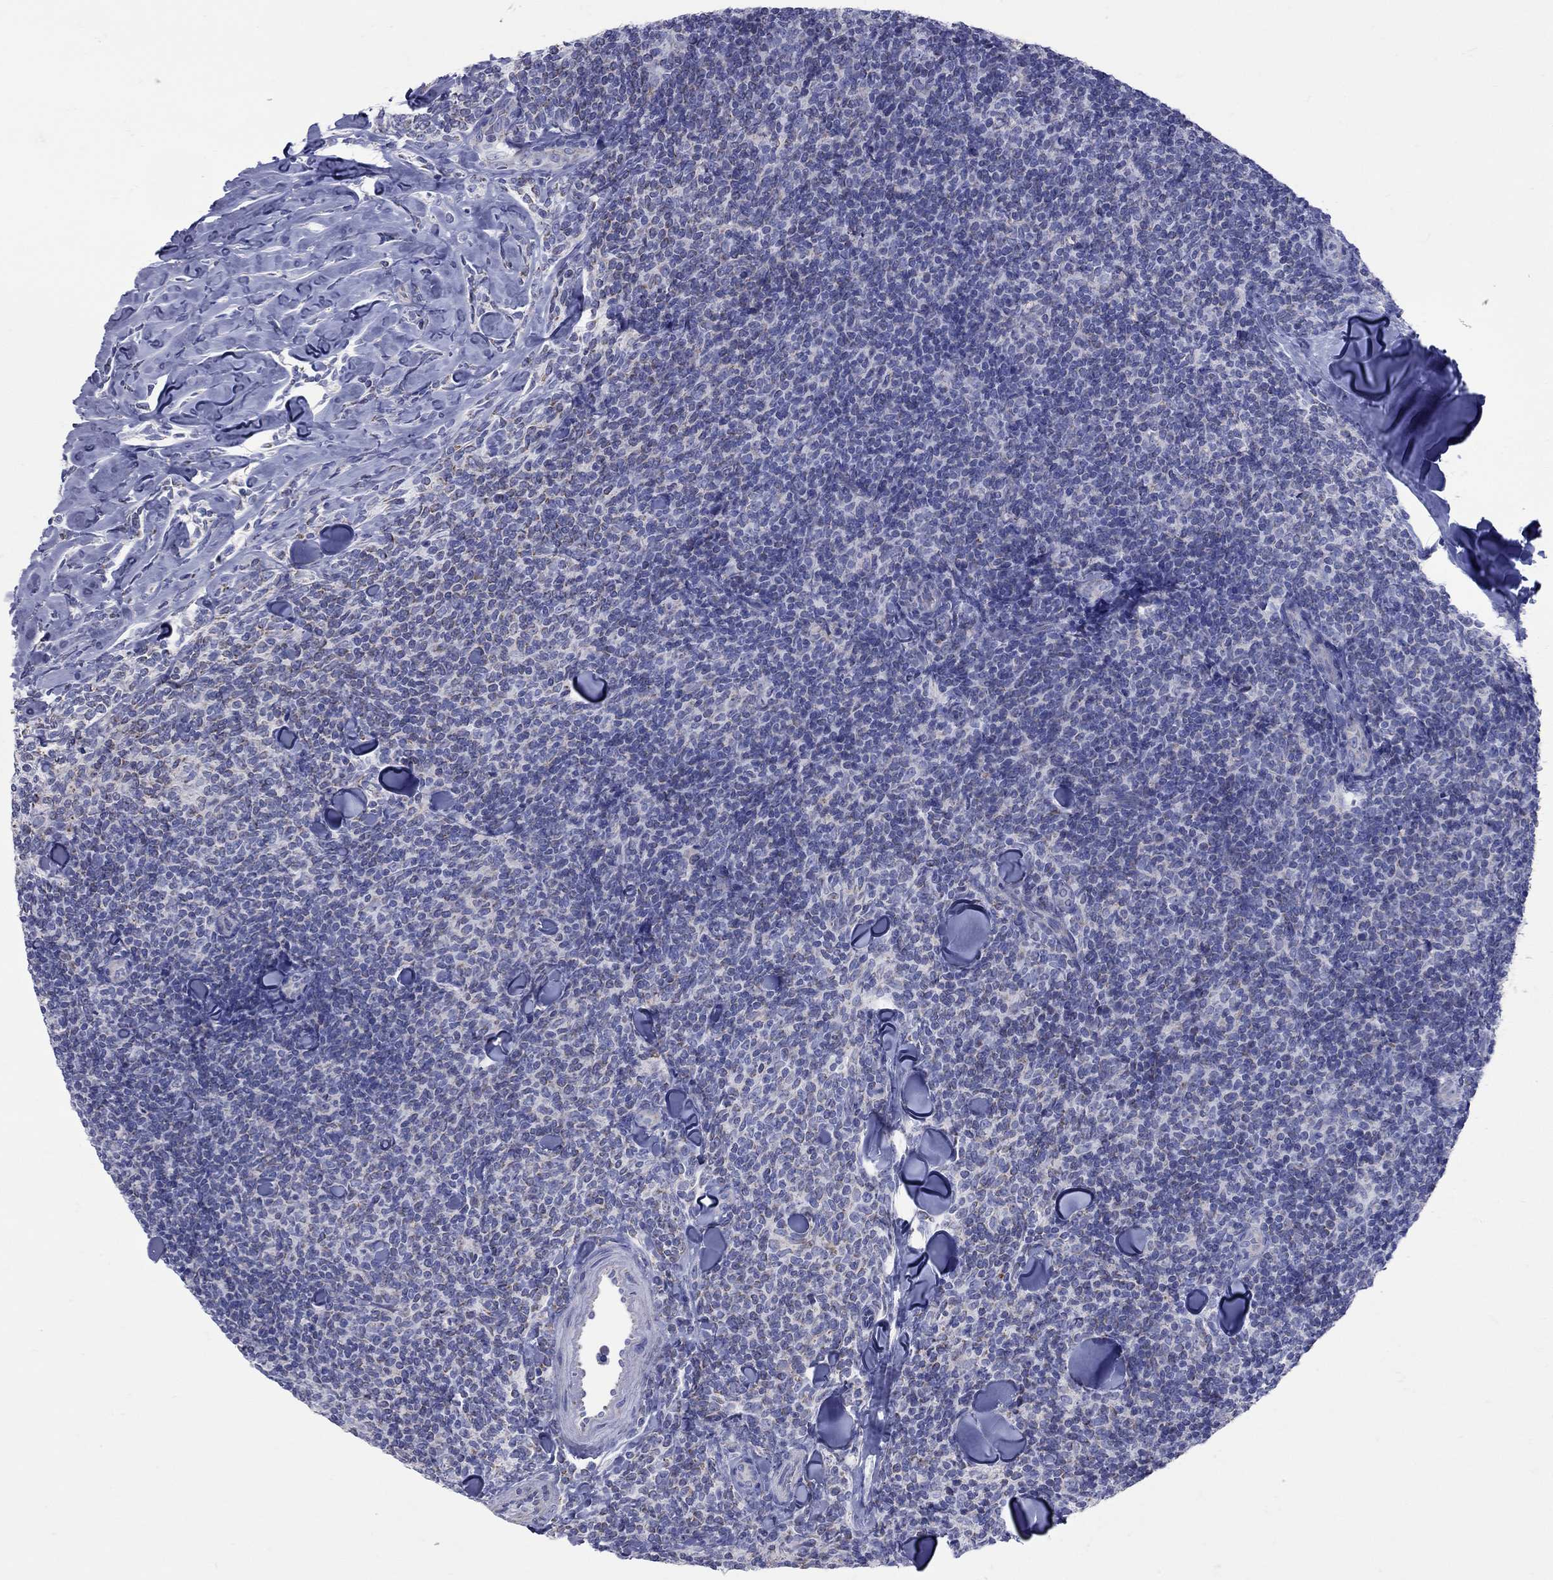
{"staining": {"intensity": "negative", "quantity": "none", "location": "none"}, "tissue": "lymphoma", "cell_type": "Tumor cells", "image_type": "cancer", "snomed": [{"axis": "morphology", "description": "Malignant lymphoma, non-Hodgkin's type, Low grade"}, {"axis": "topography", "description": "Lymph node"}], "caption": "Tumor cells are negative for brown protein staining in low-grade malignant lymphoma, non-Hodgkin's type.", "gene": "PDZD3", "patient": {"sex": "female", "age": 56}}